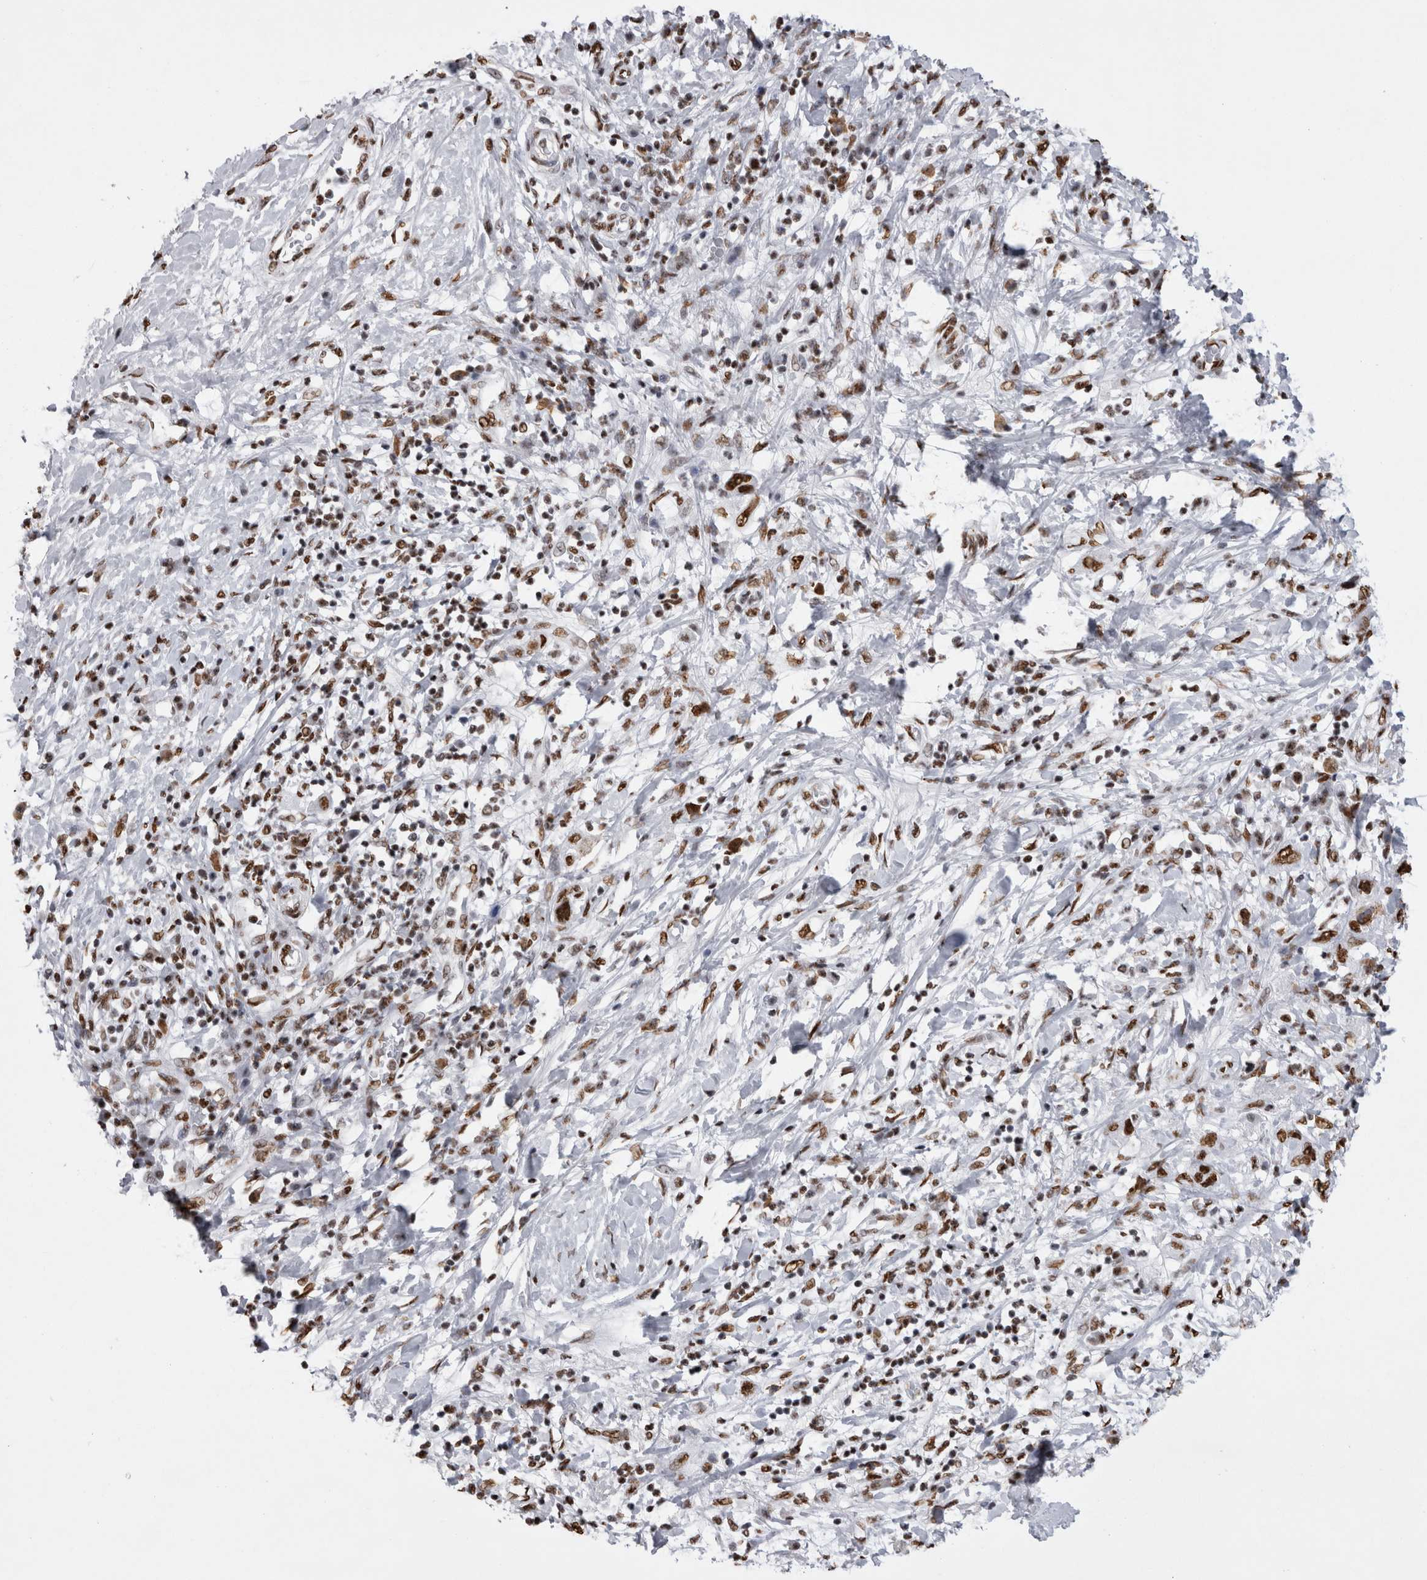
{"staining": {"intensity": "strong", "quantity": ">75%", "location": "nuclear"}, "tissue": "pancreatic cancer", "cell_type": "Tumor cells", "image_type": "cancer", "snomed": [{"axis": "morphology", "description": "Adenocarcinoma, NOS"}, {"axis": "topography", "description": "Pancreas"}], "caption": "There is high levels of strong nuclear staining in tumor cells of adenocarcinoma (pancreatic), as demonstrated by immunohistochemical staining (brown color).", "gene": "ALPK3", "patient": {"sex": "female", "age": 73}}